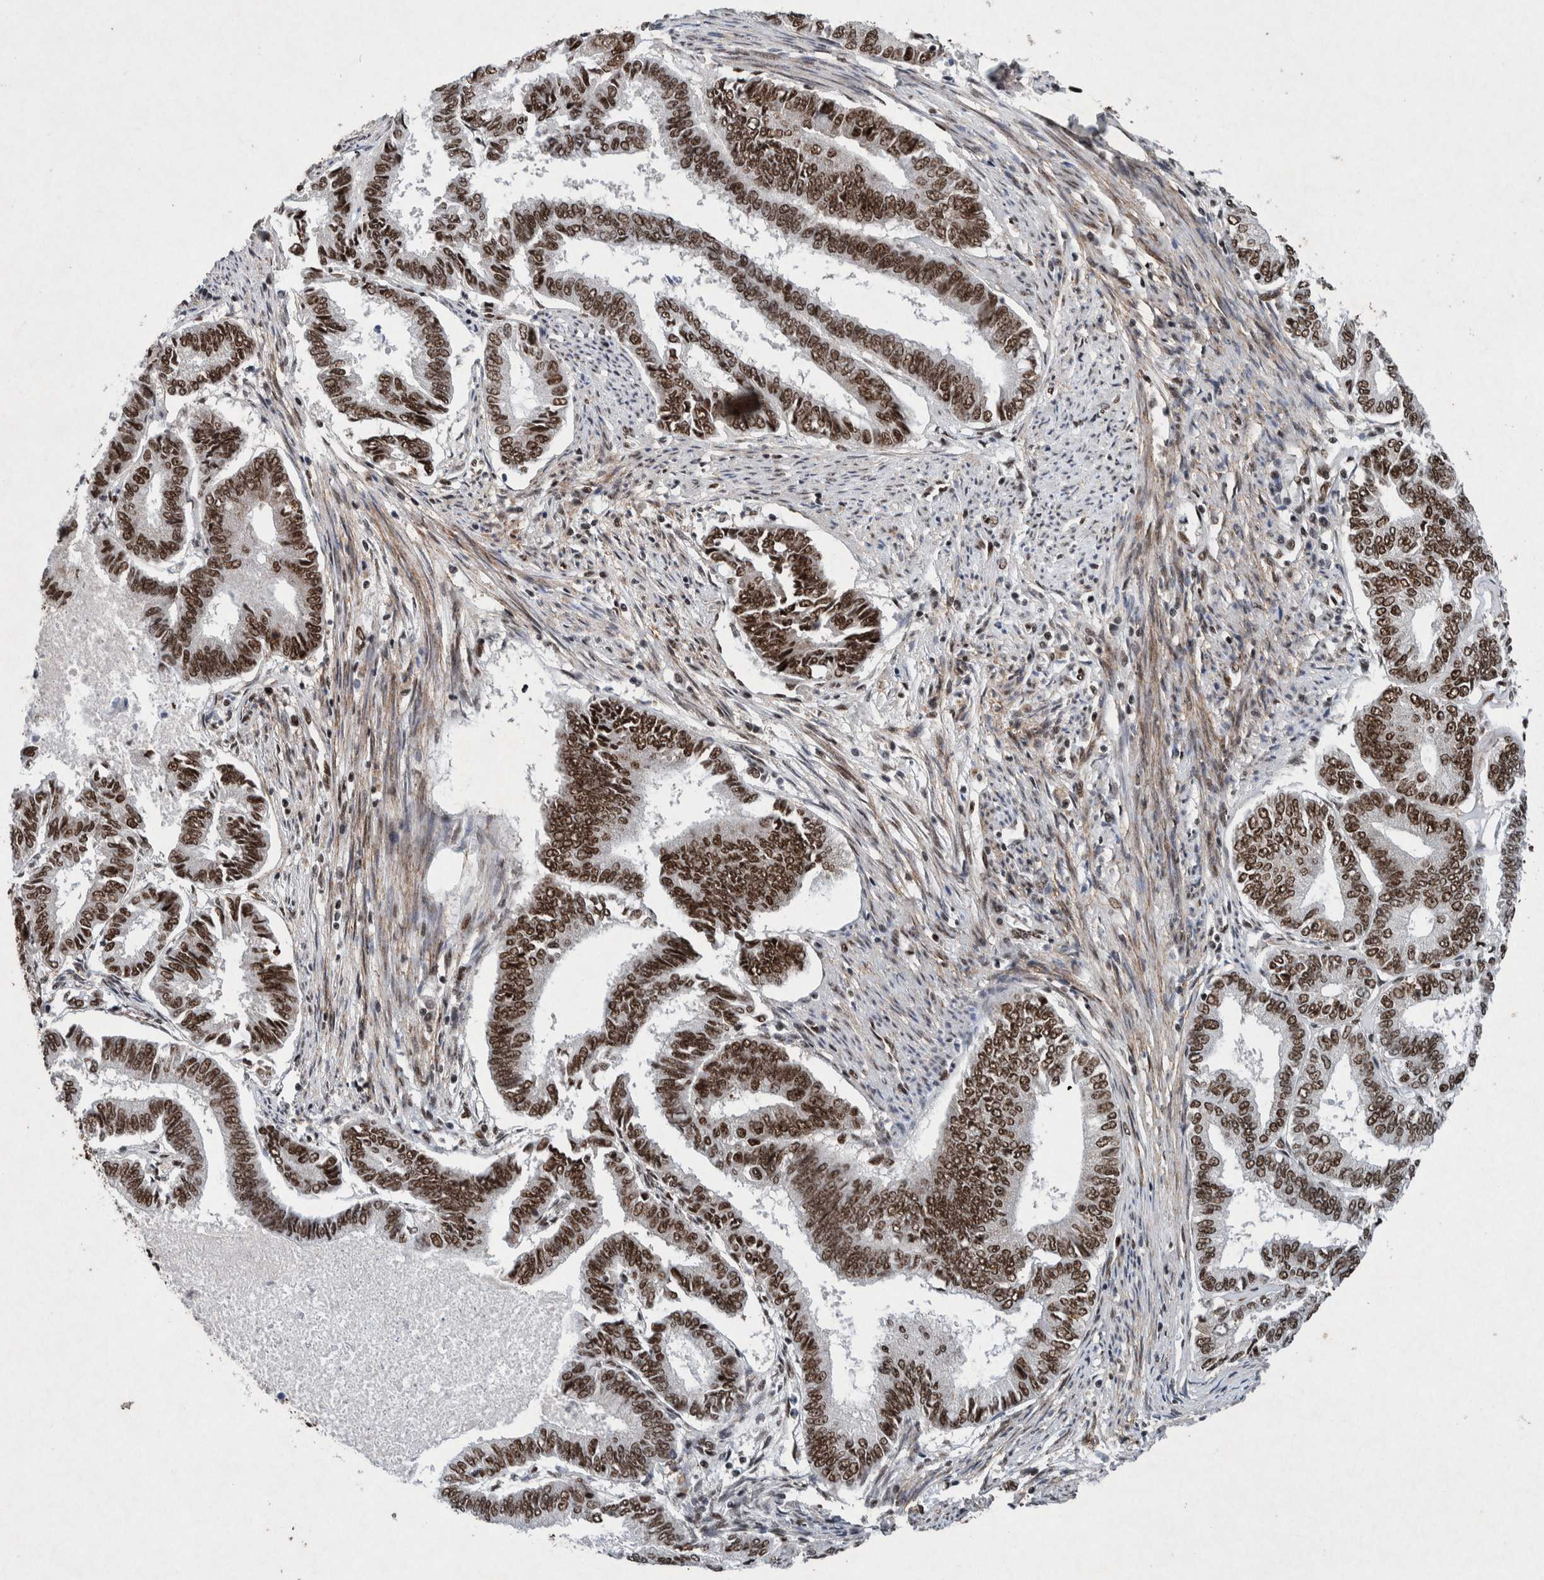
{"staining": {"intensity": "strong", "quantity": ">75%", "location": "nuclear"}, "tissue": "endometrial cancer", "cell_type": "Tumor cells", "image_type": "cancer", "snomed": [{"axis": "morphology", "description": "Adenocarcinoma, NOS"}, {"axis": "topography", "description": "Endometrium"}], "caption": "There is high levels of strong nuclear expression in tumor cells of endometrial cancer, as demonstrated by immunohistochemical staining (brown color).", "gene": "TAF10", "patient": {"sex": "female", "age": 86}}